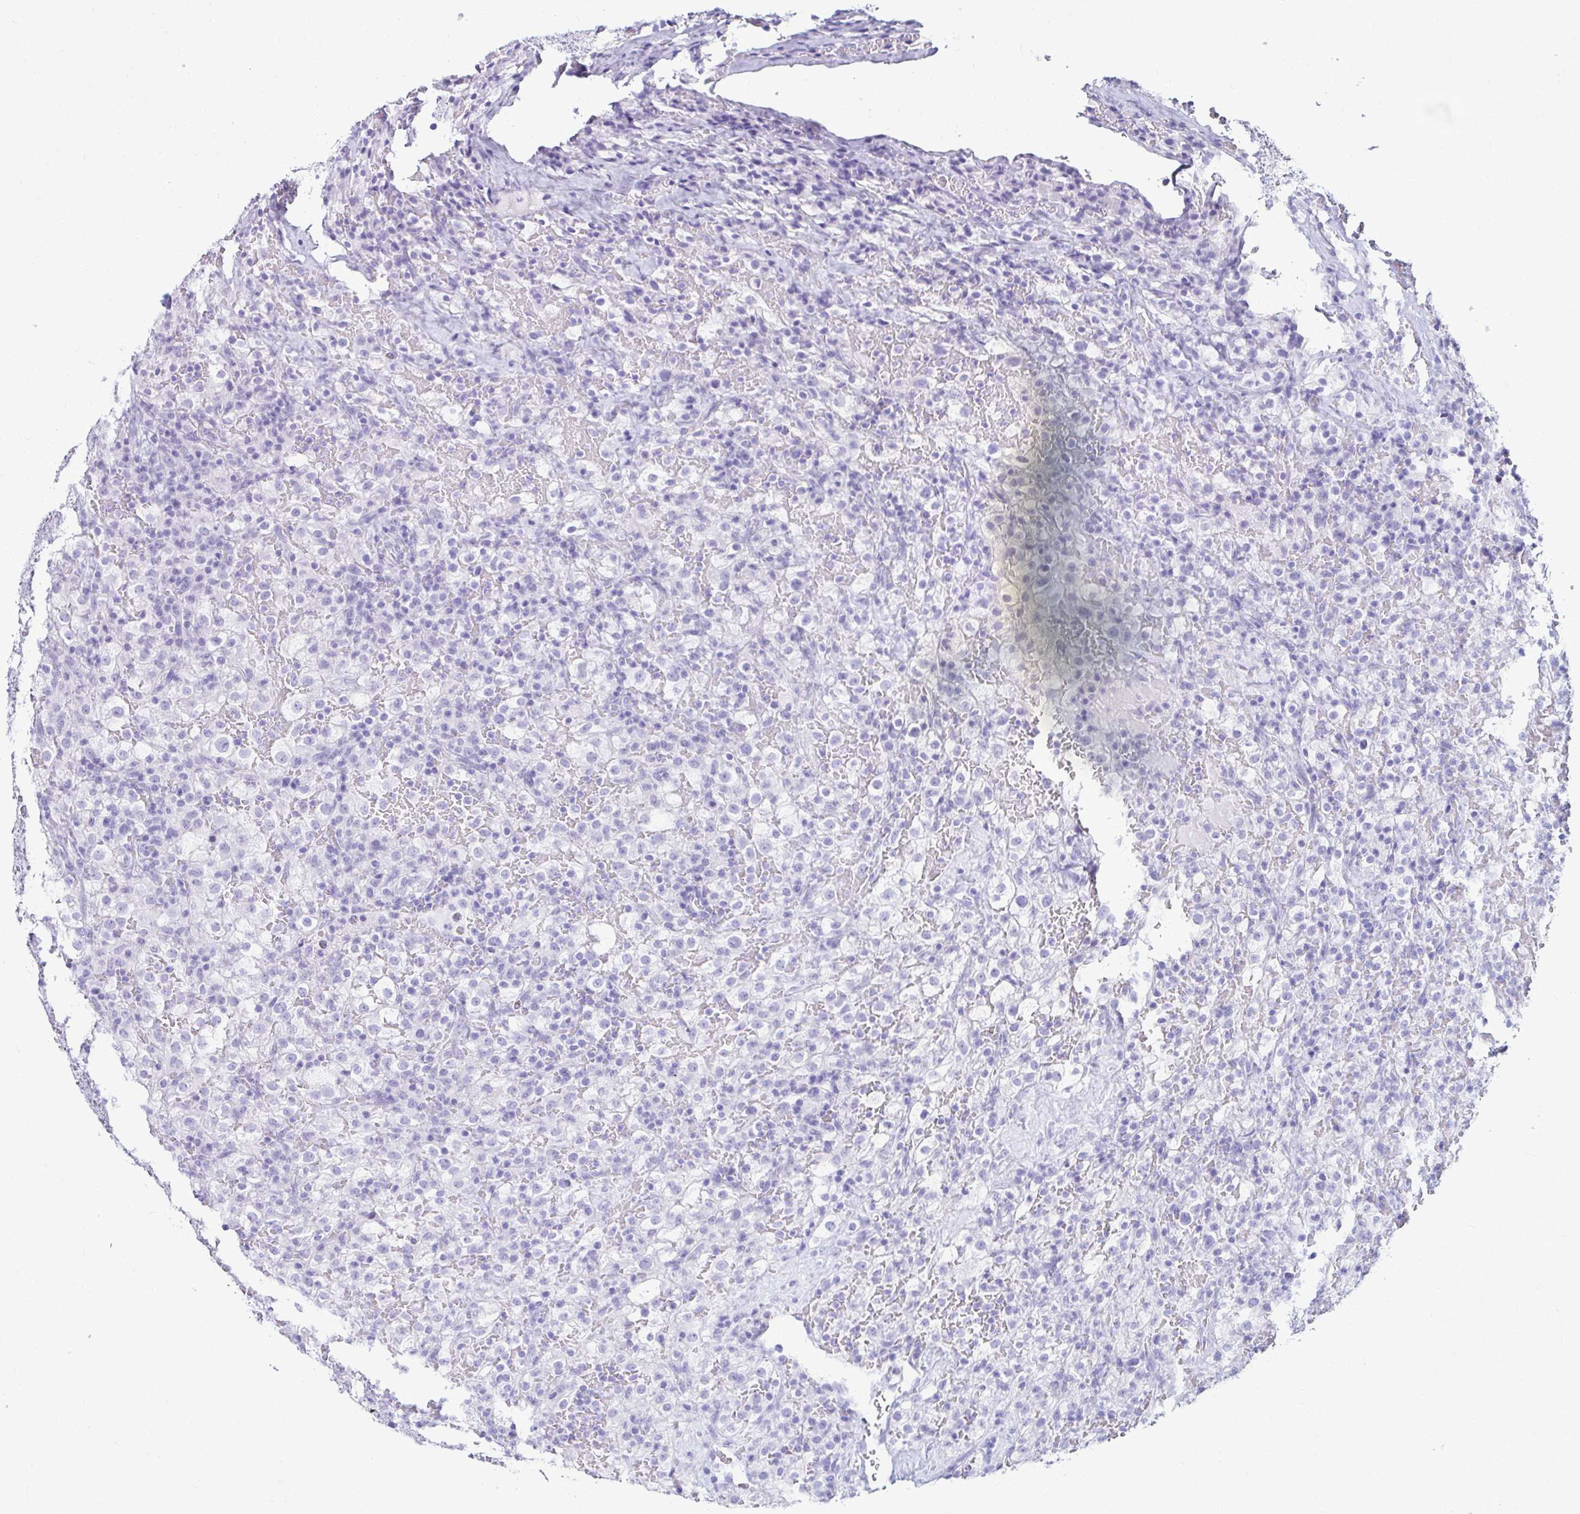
{"staining": {"intensity": "negative", "quantity": "none", "location": "none"}, "tissue": "renal cancer", "cell_type": "Tumor cells", "image_type": "cancer", "snomed": [{"axis": "morphology", "description": "Adenocarcinoma, NOS"}, {"axis": "topography", "description": "Kidney"}], "caption": "Immunohistochemistry of renal cancer demonstrates no positivity in tumor cells.", "gene": "ATP4B", "patient": {"sex": "female", "age": 74}}